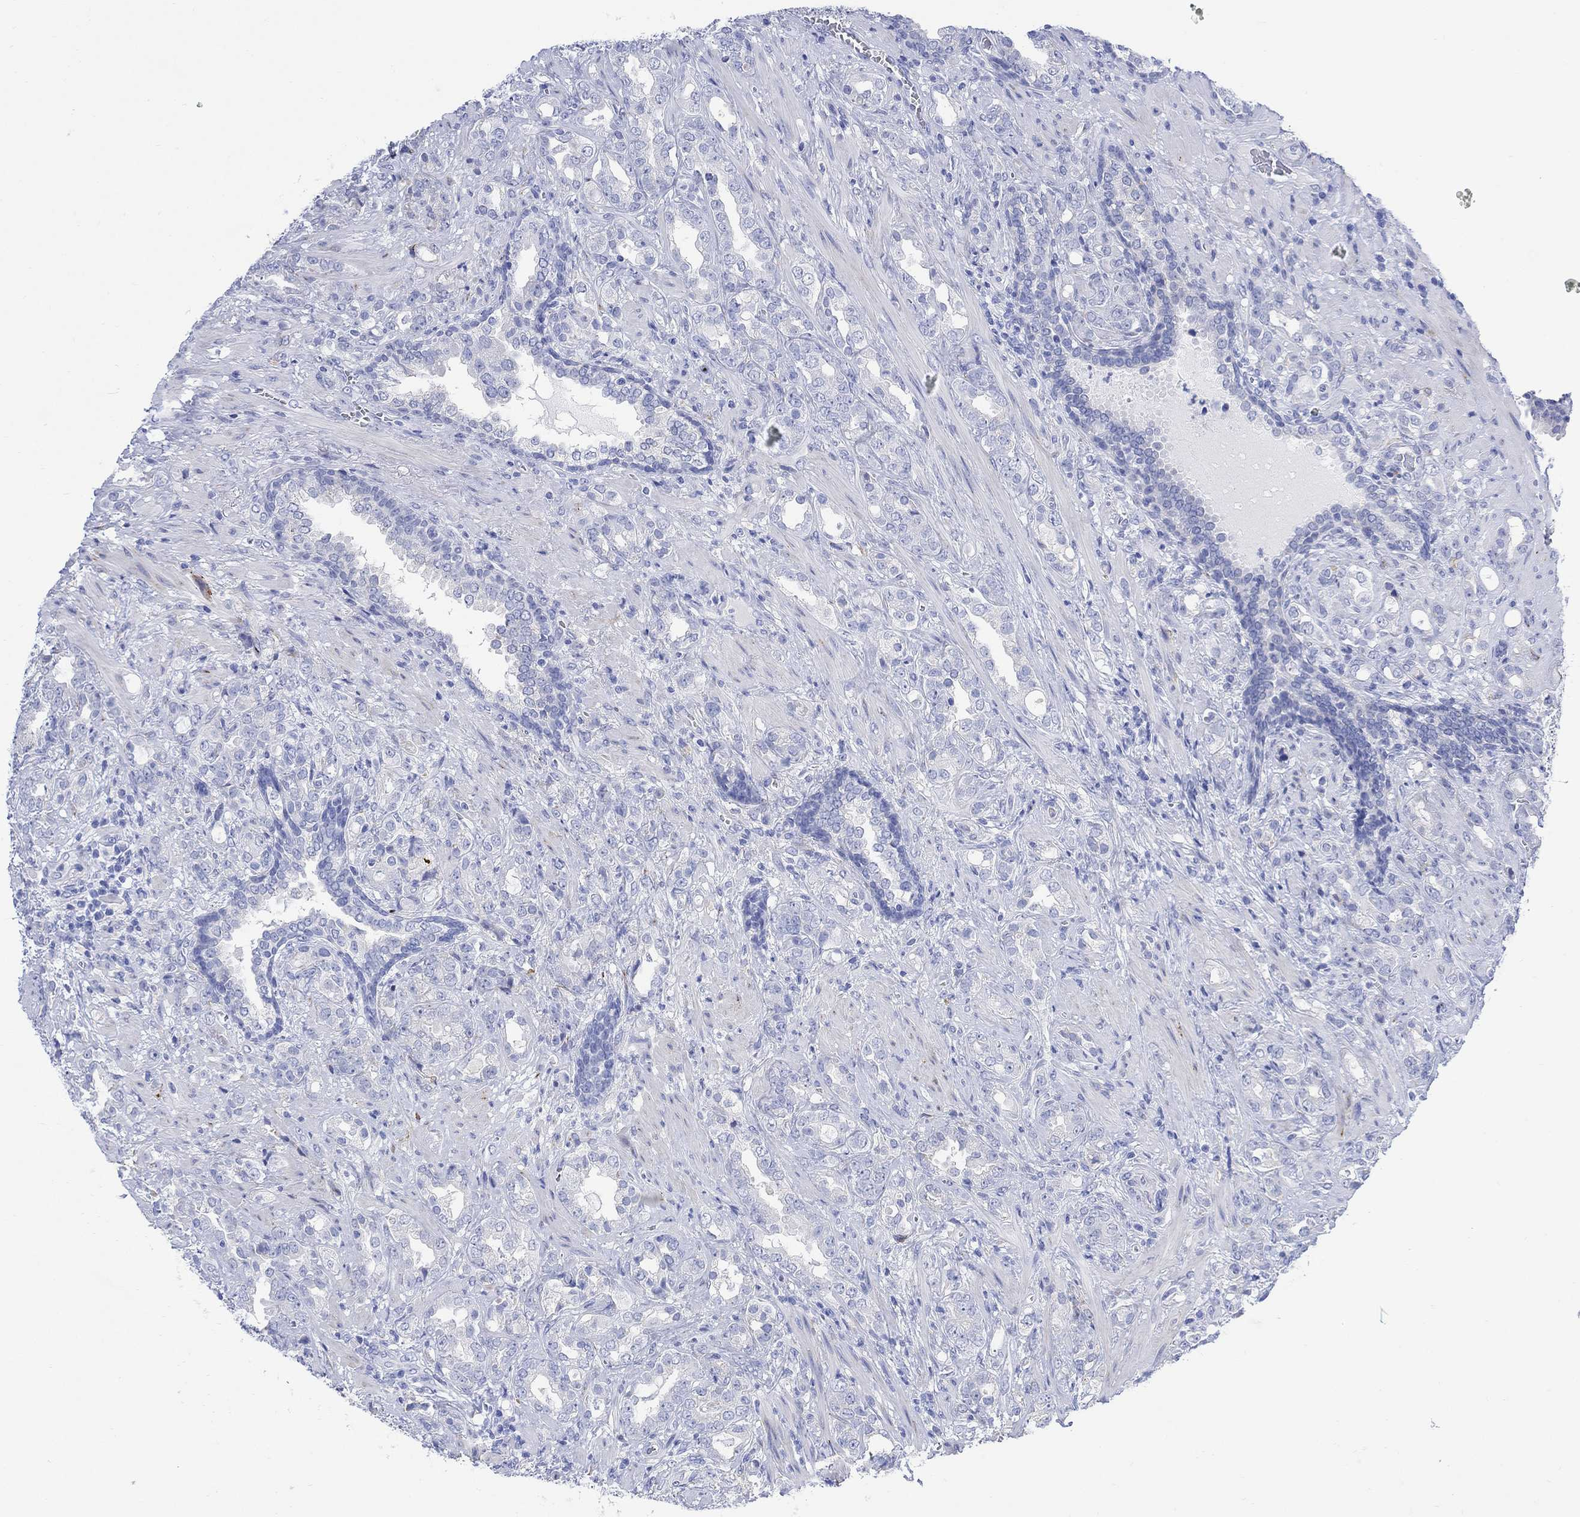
{"staining": {"intensity": "negative", "quantity": "none", "location": "none"}, "tissue": "prostate cancer", "cell_type": "Tumor cells", "image_type": "cancer", "snomed": [{"axis": "morphology", "description": "Adenocarcinoma, NOS"}, {"axis": "topography", "description": "Prostate"}], "caption": "Image shows no protein expression in tumor cells of prostate cancer (adenocarcinoma) tissue. The staining was performed using DAB to visualize the protein expression in brown, while the nuclei were stained in blue with hematoxylin (Magnification: 20x).", "gene": "MYL1", "patient": {"sex": "male", "age": 57}}